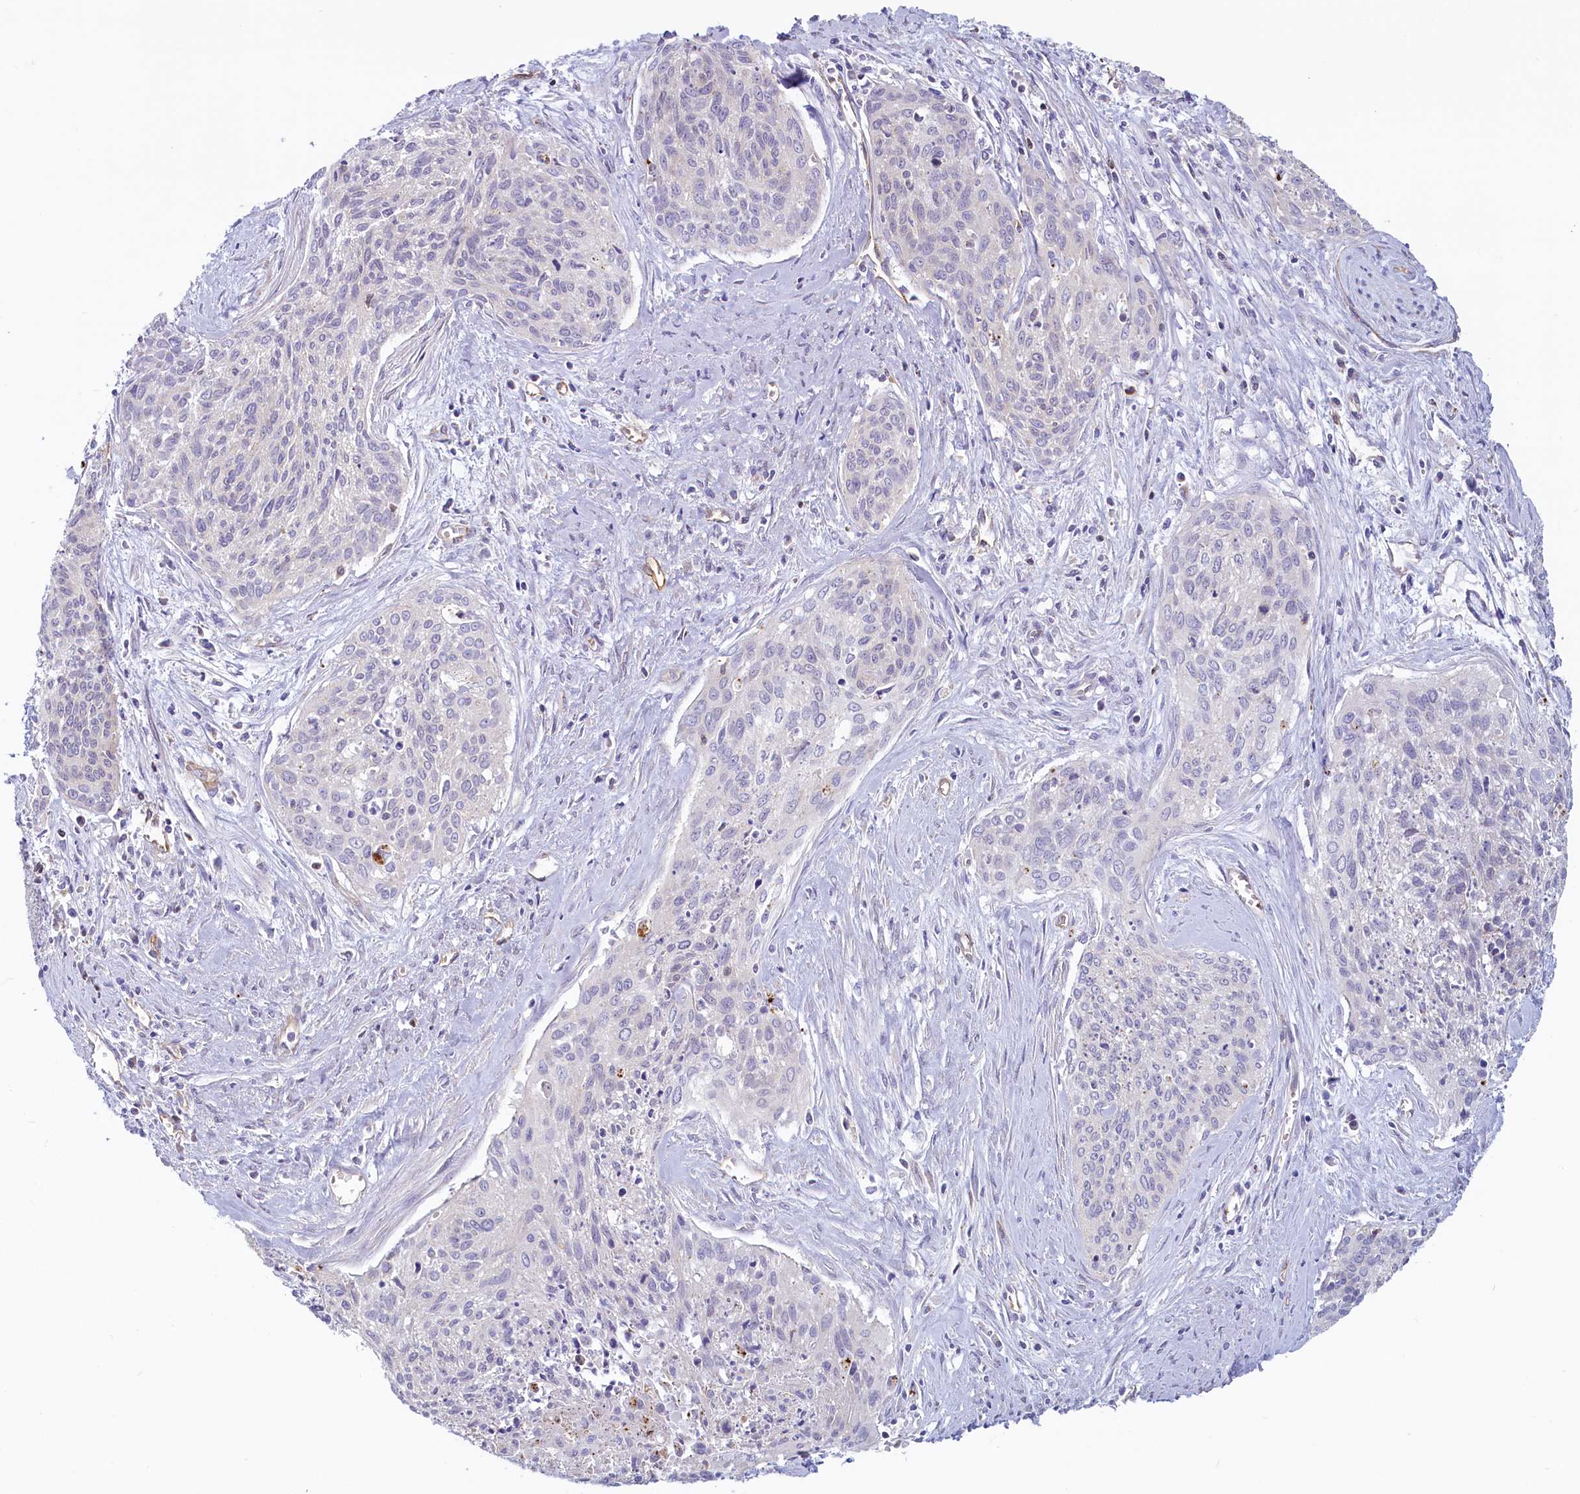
{"staining": {"intensity": "negative", "quantity": "none", "location": "none"}, "tissue": "cervical cancer", "cell_type": "Tumor cells", "image_type": "cancer", "snomed": [{"axis": "morphology", "description": "Squamous cell carcinoma, NOS"}, {"axis": "topography", "description": "Cervix"}], "caption": "This micrograph is of cervical squamous cell carcinoma stained with immunohistochemistry (IHC) to label a protein in brown with the nuclei are counter-stained blue. There is no expression in tumor cells. (Stains: DAB IHC with hematoxylin counter stain, Microscopy: brightfield microscopy at high magnification).", "gene": "LMOD3", "patient": {"sex": "female", "age": 55}}